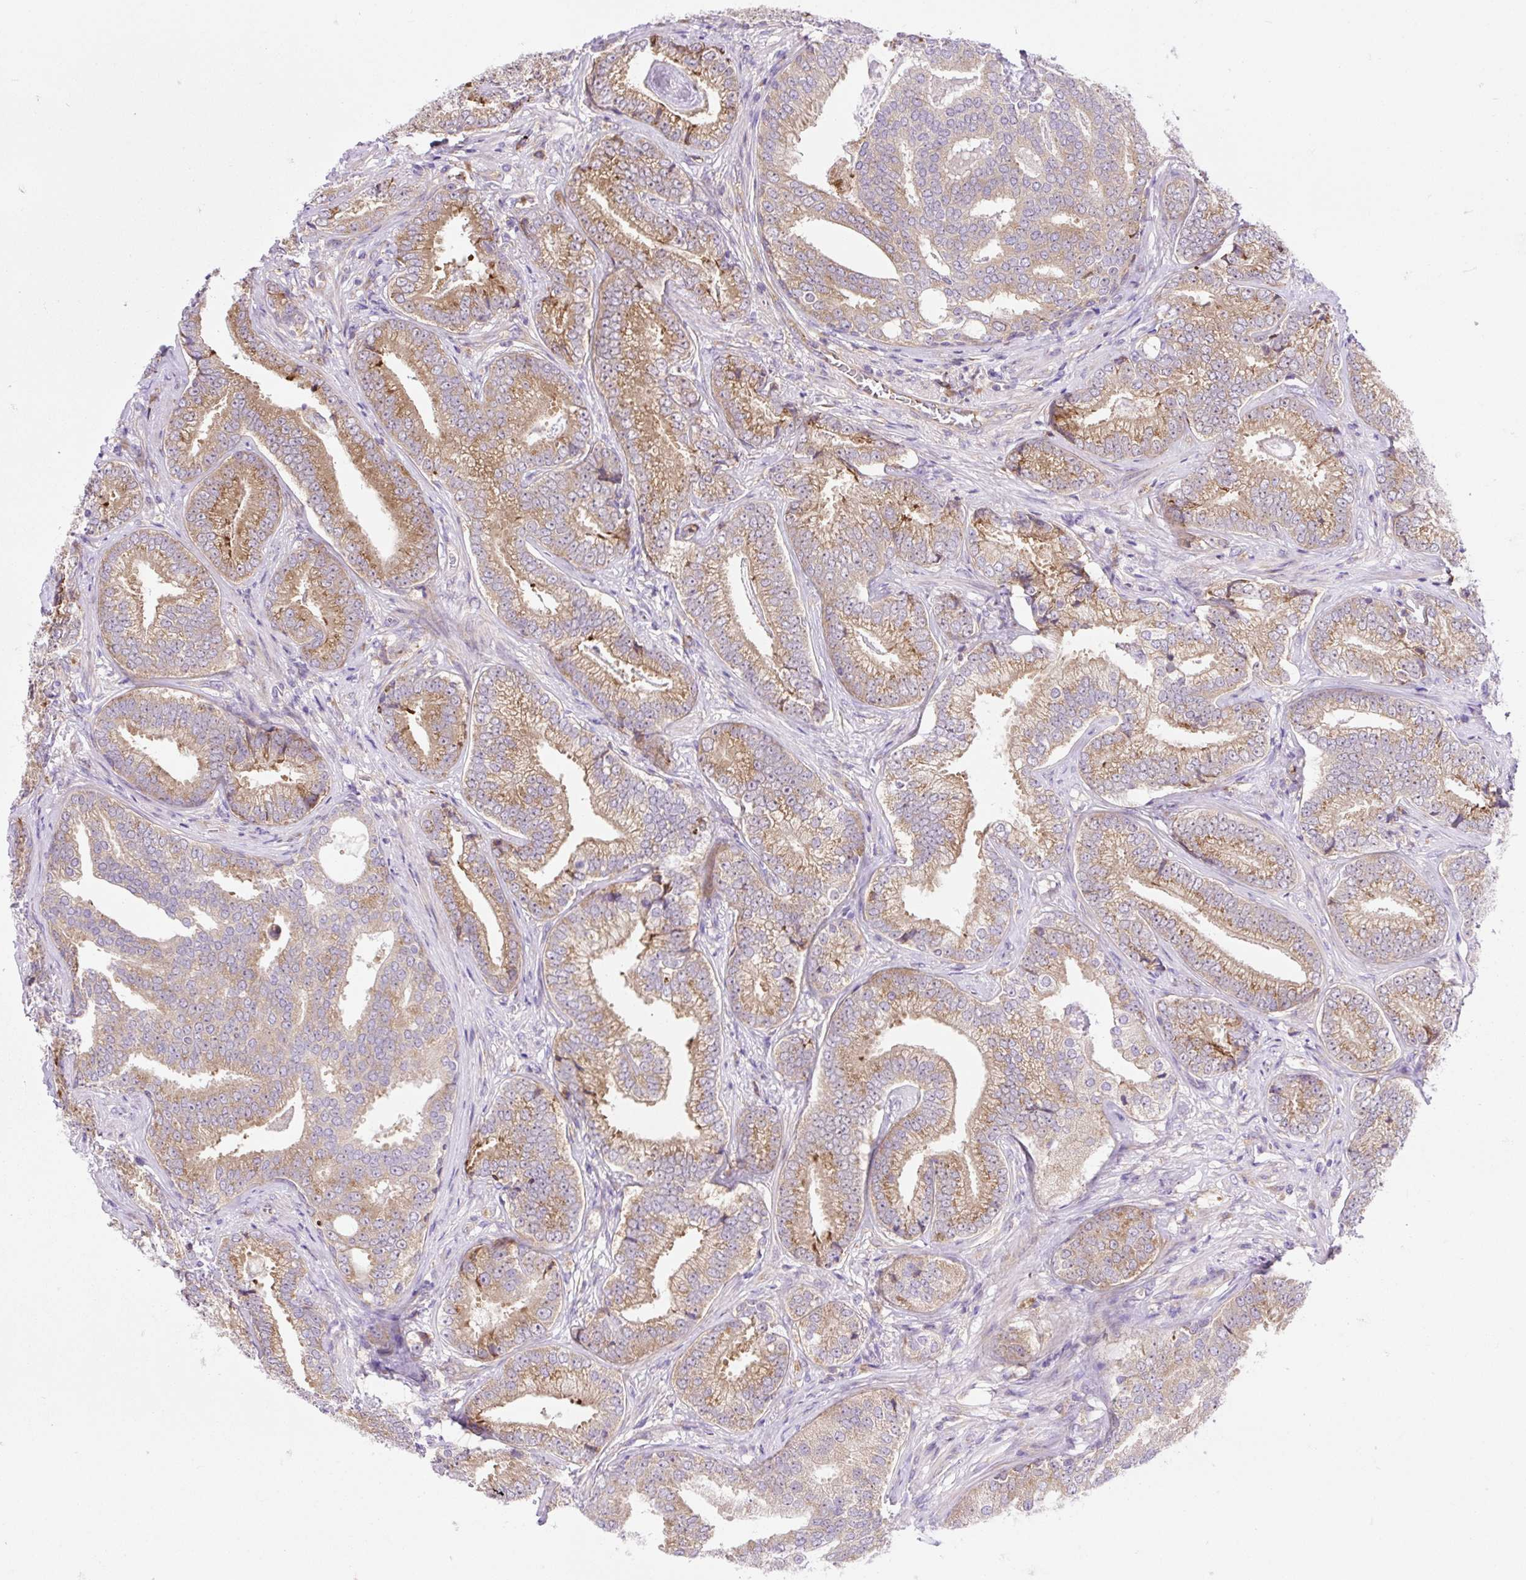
{"staining": {"intensity": "moderate", "quantity": ">75%", "location": "cytoplasmic/membranous"}, "tissue": "prostate cancer", "cell_type": "Tumor cells", "image_type": "cancer", "snomed": [{"axis": "morphology", "description": "Adenocarcinoma, Low grade"}, {"axis": "topography", "description": "Prostate"}], "caption": "IHC micrograph of human prostate adenocarcinoma (low-grade) stained for a protein (brown), which shows medium levels of moderate cytoplasmic/membranous expression in approximately >75% of tumor cells.", "gene": "GPR45", "patient": {"sex": "male", "age": 63}}